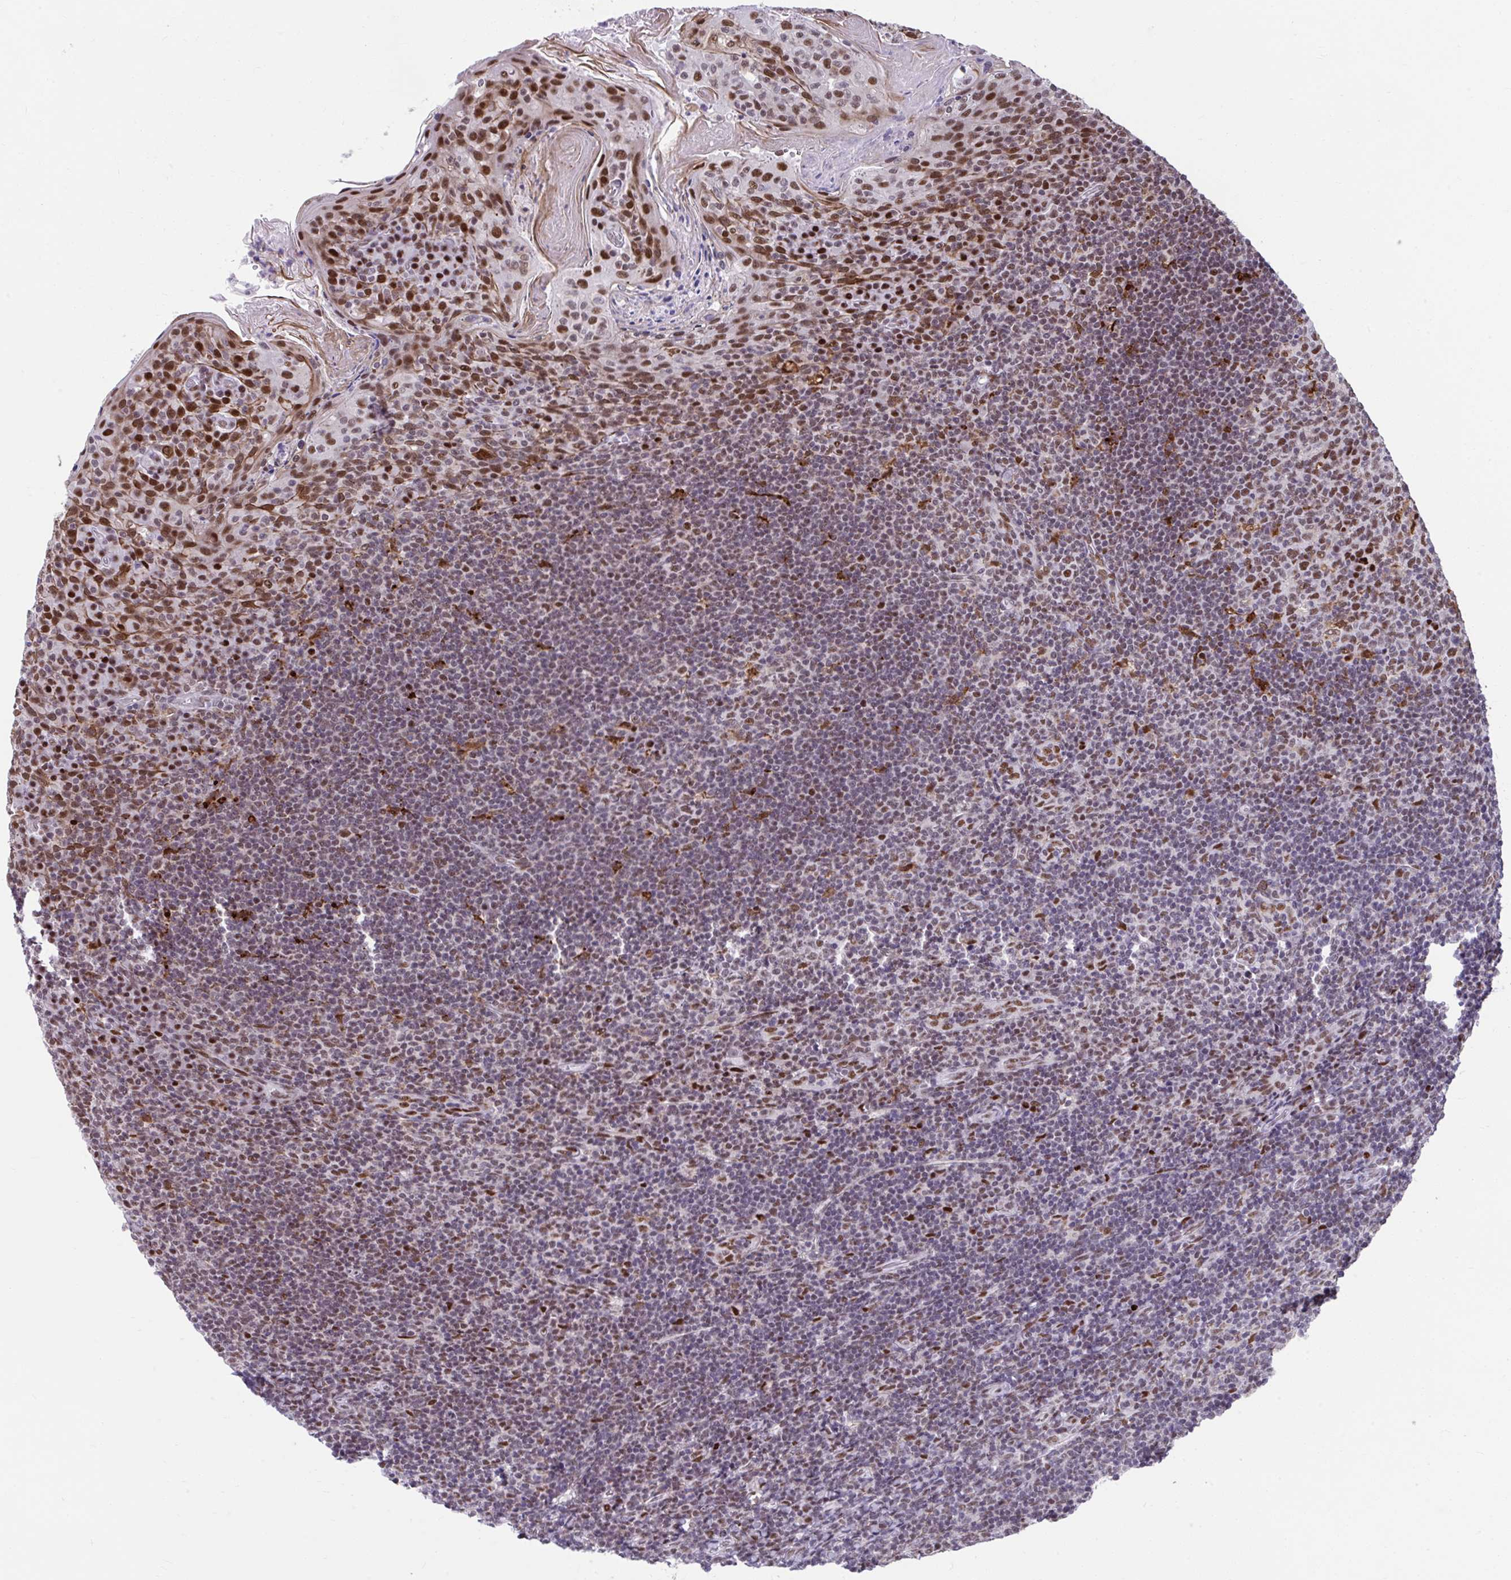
{"staining": {"intensity": "moderate", "quantity": ">75%", "location": "nuclear"}, "tissue": "tonsil", "cell_type": "Germinal center cells", "image_type": "normal", "snomed": [{"axis": "morphology", "description": "Normal tissue, NOS"}, {"axis": "topography", "description": "Tonsil"}], "caption": "Protein analysis of benign tonsil exhibits moderate nuclear positivity in approximately >75% of germinal center cells.", "gene": "SLC35C2", "patient": {"sex": "female", "age": 10}}